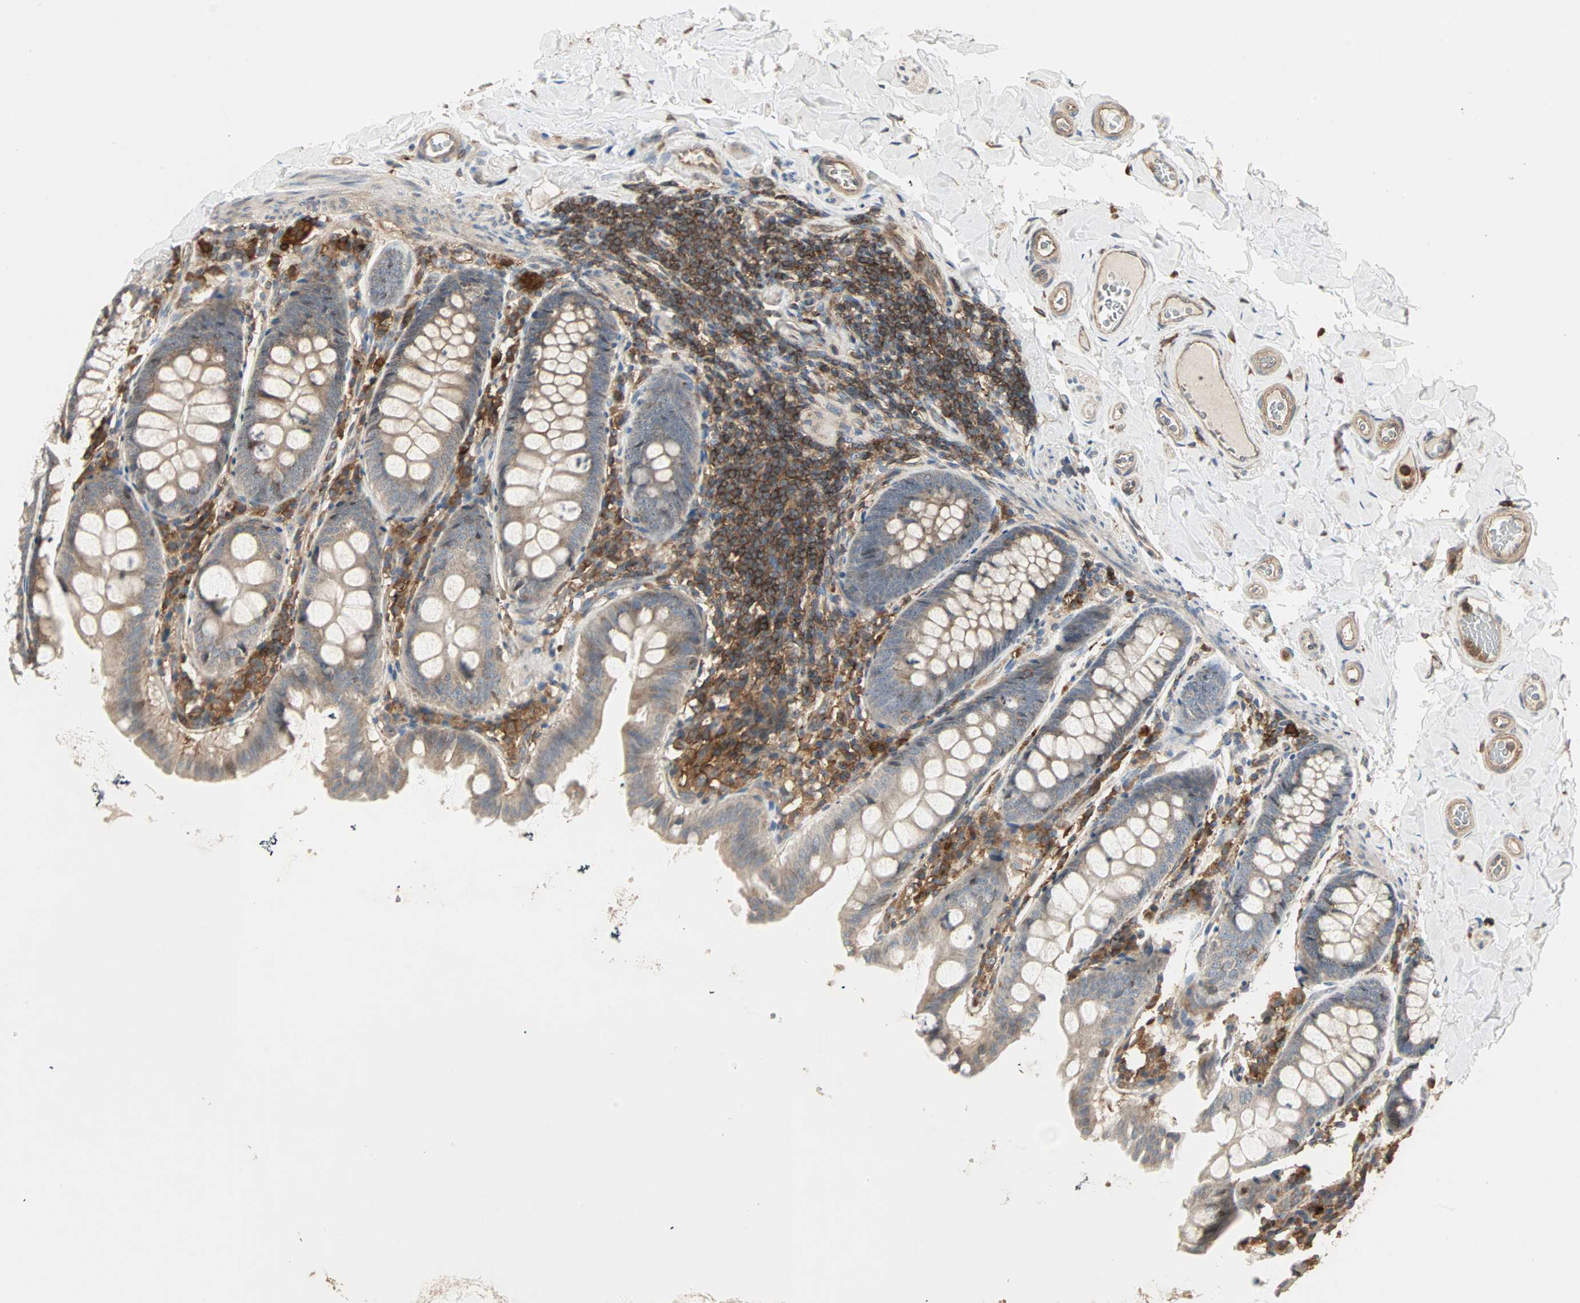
{"staining": {"intensity": "moderate", "quantity": "25%-75%", "location": "cytoplasmic/membranous"}, "tissue": "colon", "cell_type": "Endothelial cells", "image_type": "normal", "snomed": [{"axis": "morphology", "description": "Normal tissue, NOS"}, {"axis": "topography", "description": "Colon"}], "caption": "Colon stained with IHC shows moderate cytoplasmic/membranous expression in about 25%-75% of endothelial cells.", "gene": "GNAI2", "patient": {"sex": "female", "age": 61}}